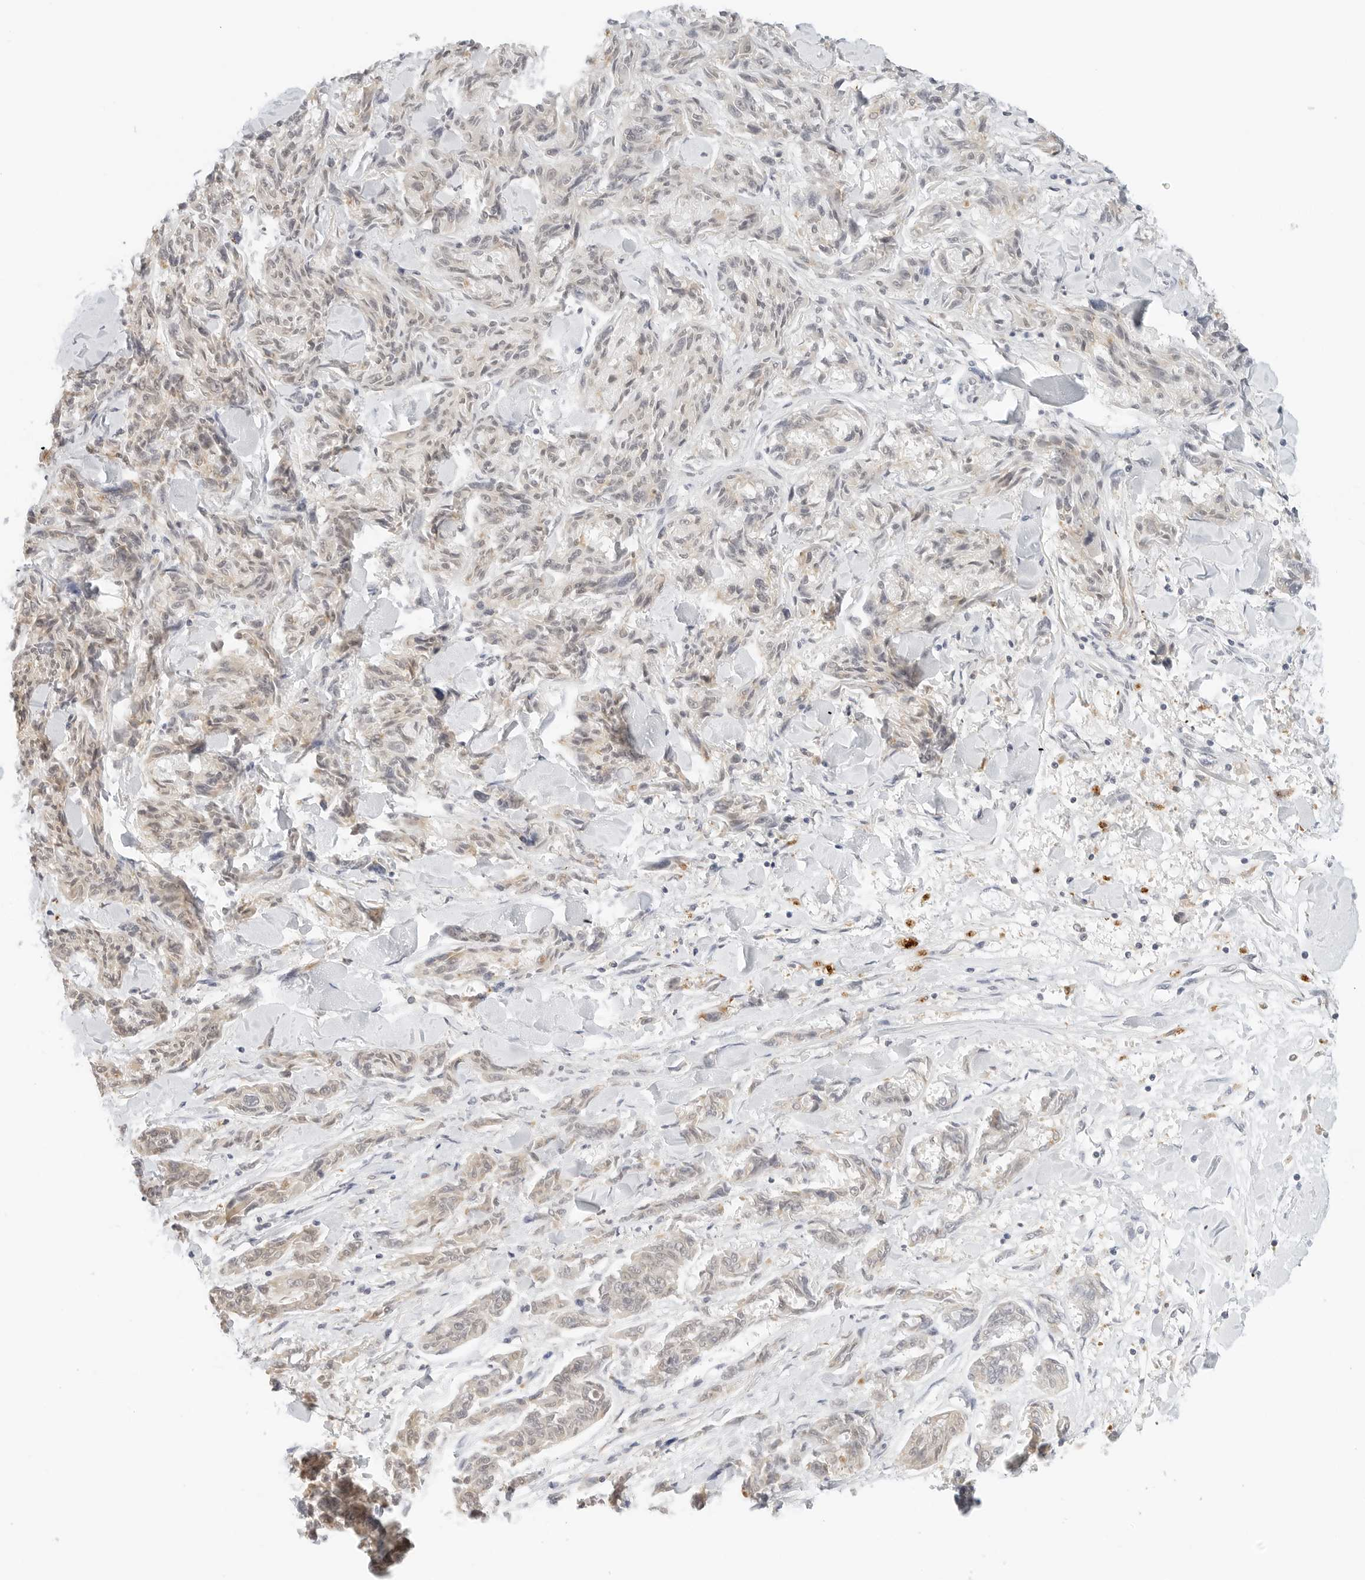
{"staining": {"intensity": "negative", "quantity": "none", "location": "none"}, "tissue": "melanoma", "cell_type": "Tumor cells", "image_type": "cancer", "snomed": [{"axis": "morphology", "description": "Malignant melanoma, NOS"}, {"axis": "topography", "description": "Skin"}], "caption": "Micrograph shows no protein staining in tumor cells of malignant melanoma tissue.", "gene": "NEO1", "patient": {"sex": "male", "age": 53}}